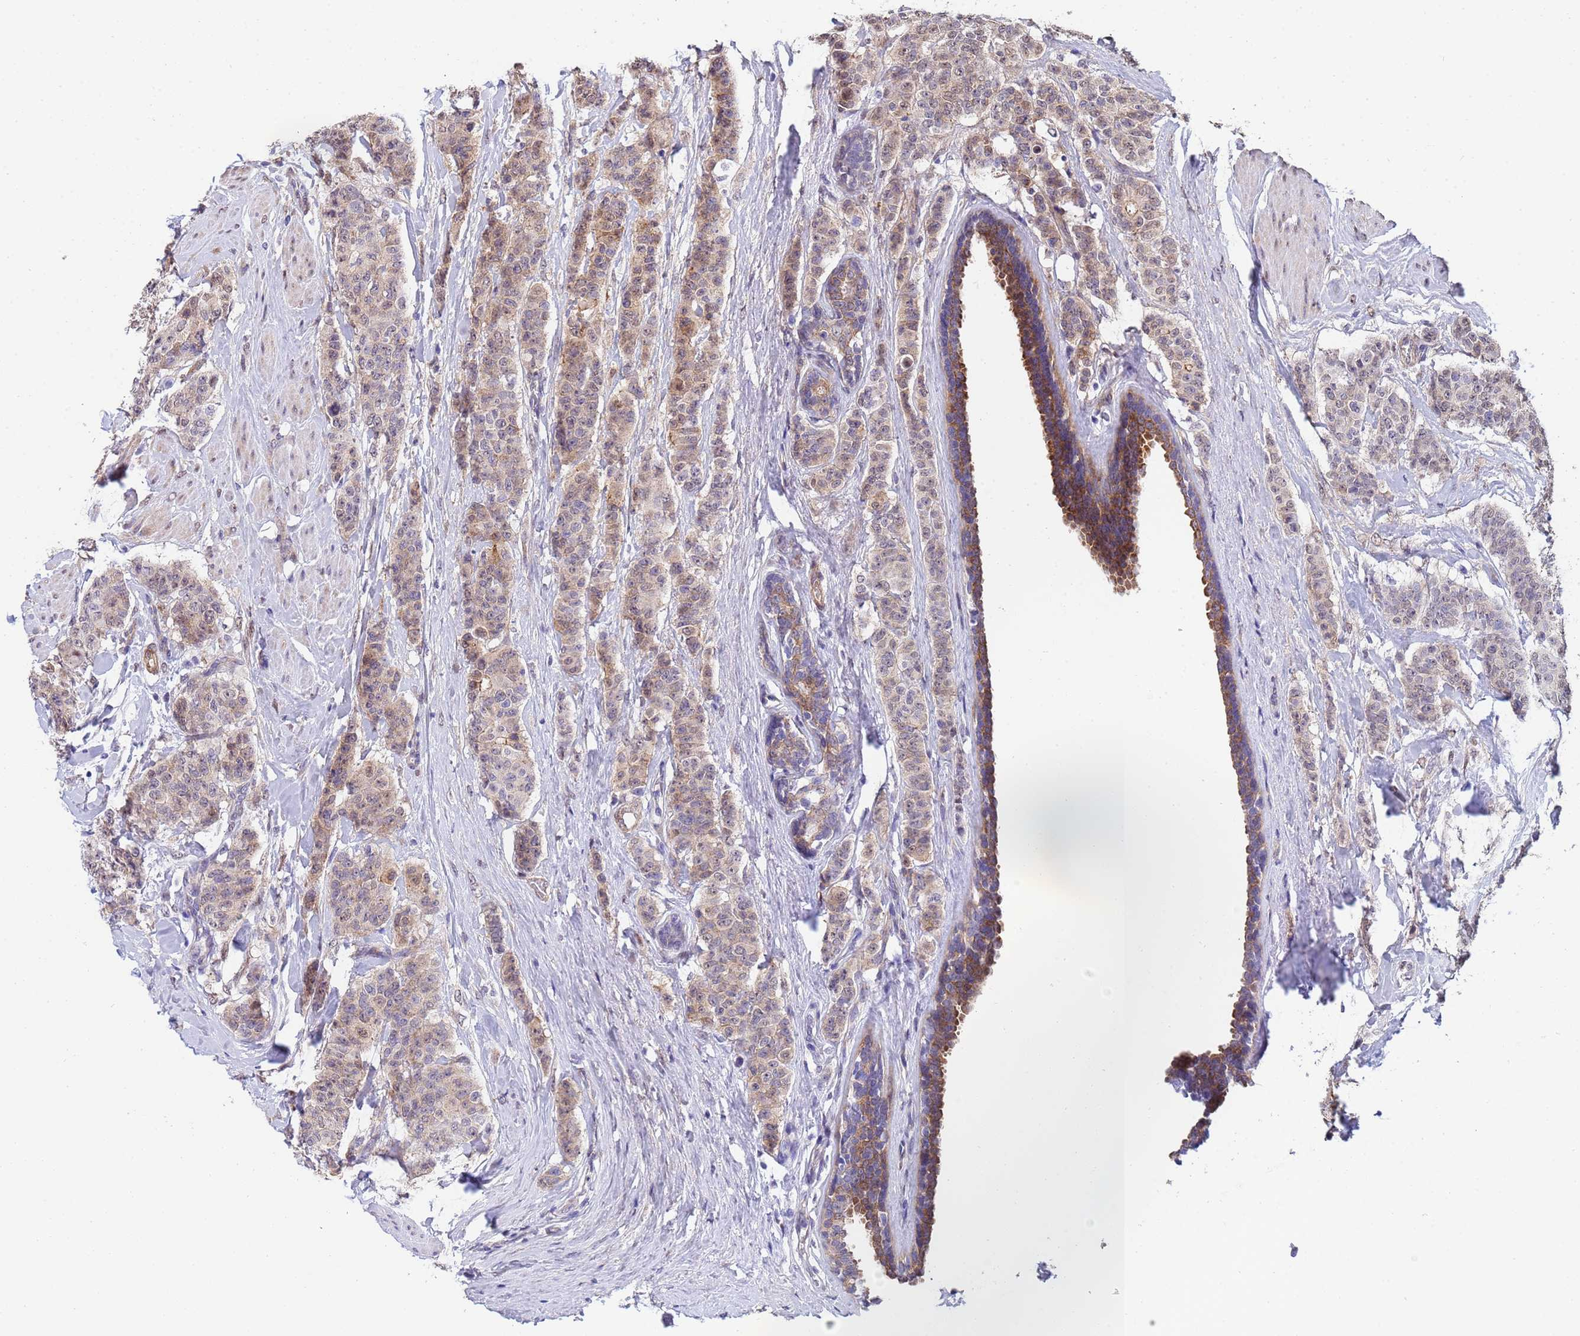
{"staining": {"intensity": "weak", "quantity": "25%-75%", "location": "cytoplasmic/membranous,nuclear"}, "tissue": "breast cancer", "cell_type": "Tumor cells", "image_type": "cancer", "snomed": [{"axis": "morphology", "description": "Duct carcinoma"}, {"axis": "topography", "description": "Breast"}], "caption": "Tumor cells reveal low levels of weak cytoplasmic/membranous and nuclear positivity in approximately 25%-75% of cells in human breast cancer (invasive ductal carcinoma).", "gene": "TRIP6", "patient": {"sex": "female", "age": 40}}